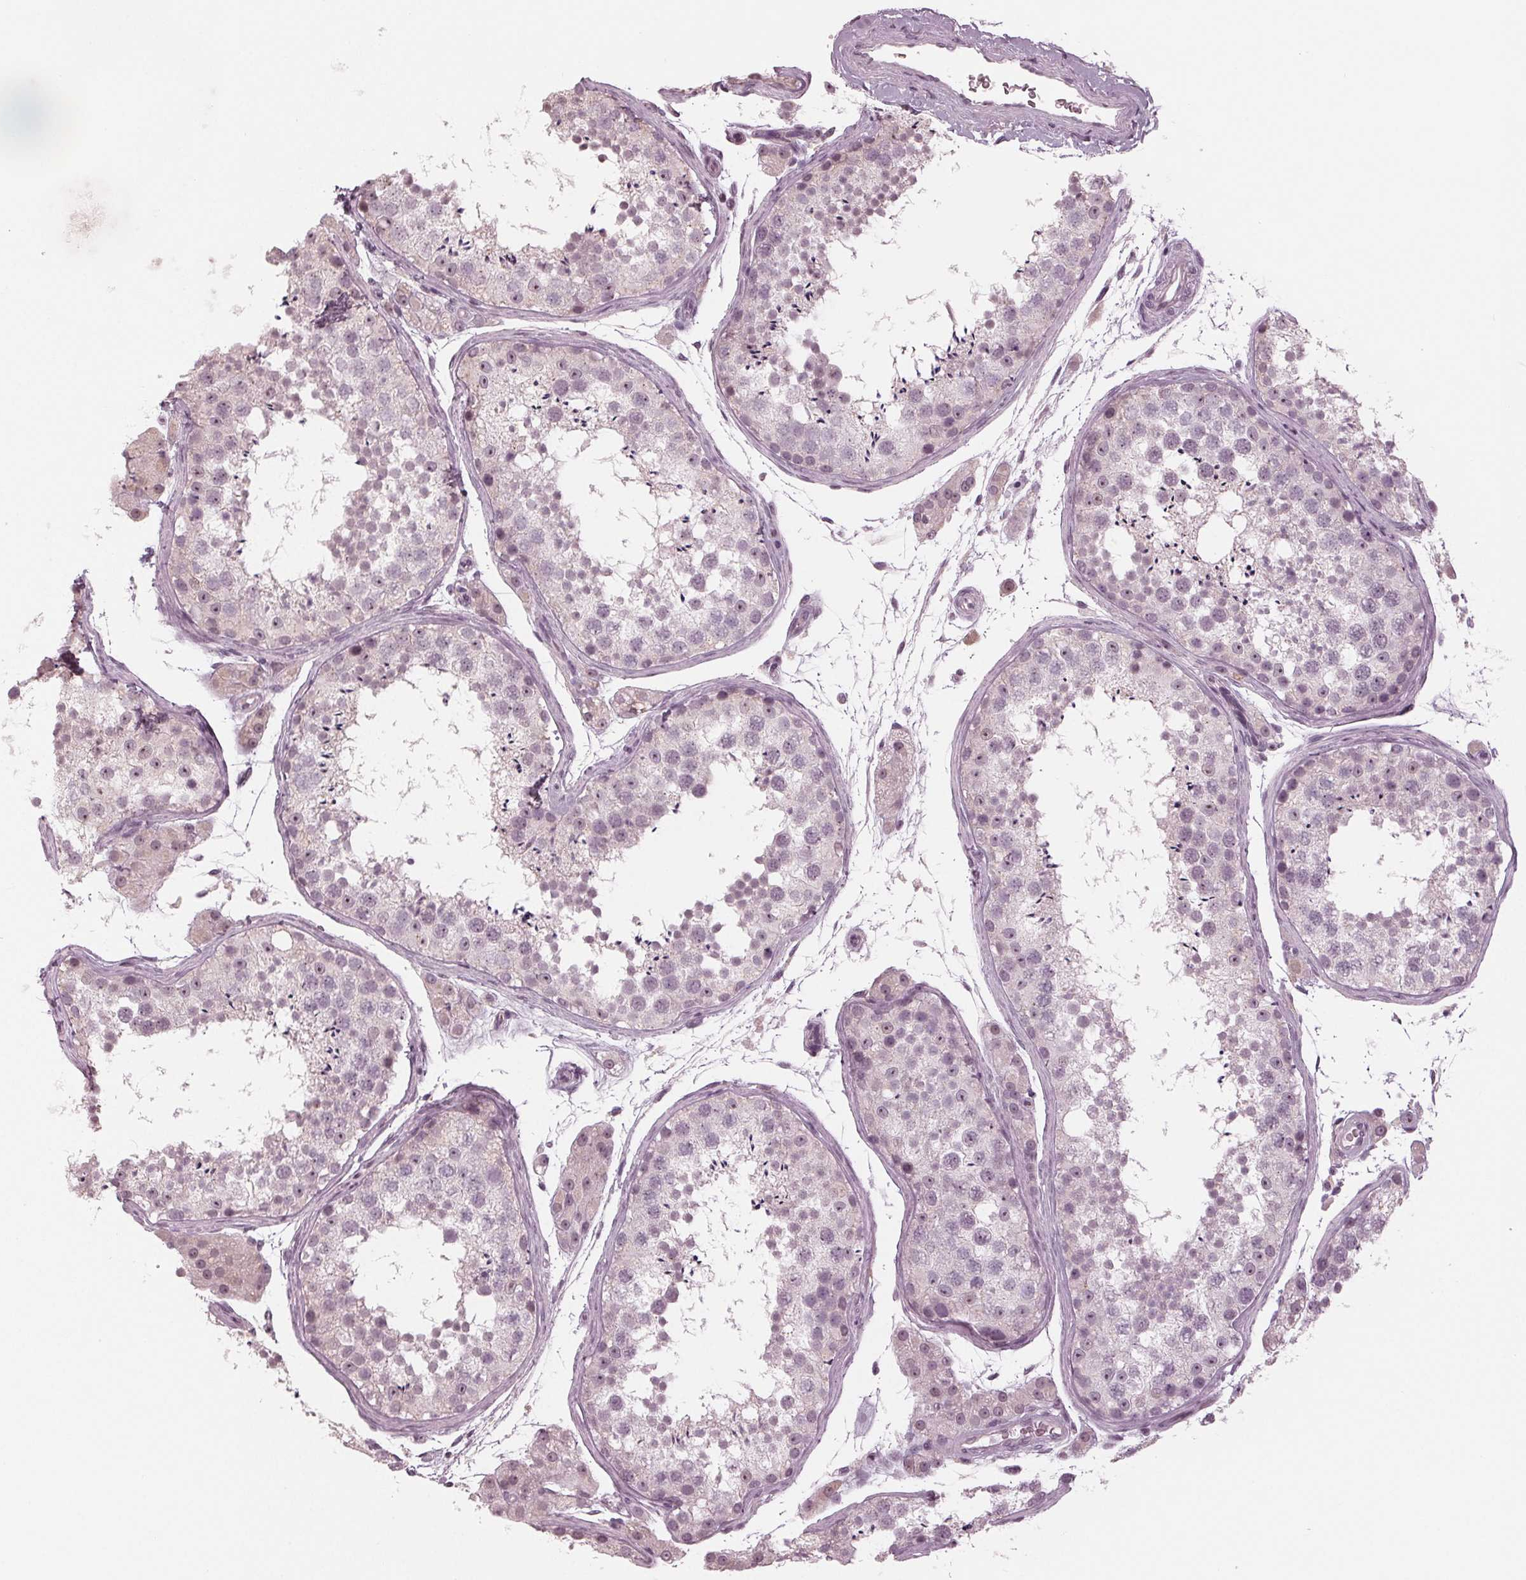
{"staining": {"intensity": "weak", "quantity": "<25%", "location": "nuclear"}, "tissue": "testis", "cell_type": "Cells in seminiferous ducts", "image_type": "normal", "snomed": [{"axis": "morphology", "description": "Normal tissue, NOS"}, {"axis": "topography", "description": "Testis"}], "caption": "An IHC photomicrograph of benign testis is shown. There is no staining in cells in seminiferous ducts of testis. (DAB (3,3'-diaminobenzidine) IHC visualized using brightfield microscopy, high magnification).", "gene": "ADPRHL1", "patient": {"sex": "male", "age": 41}}